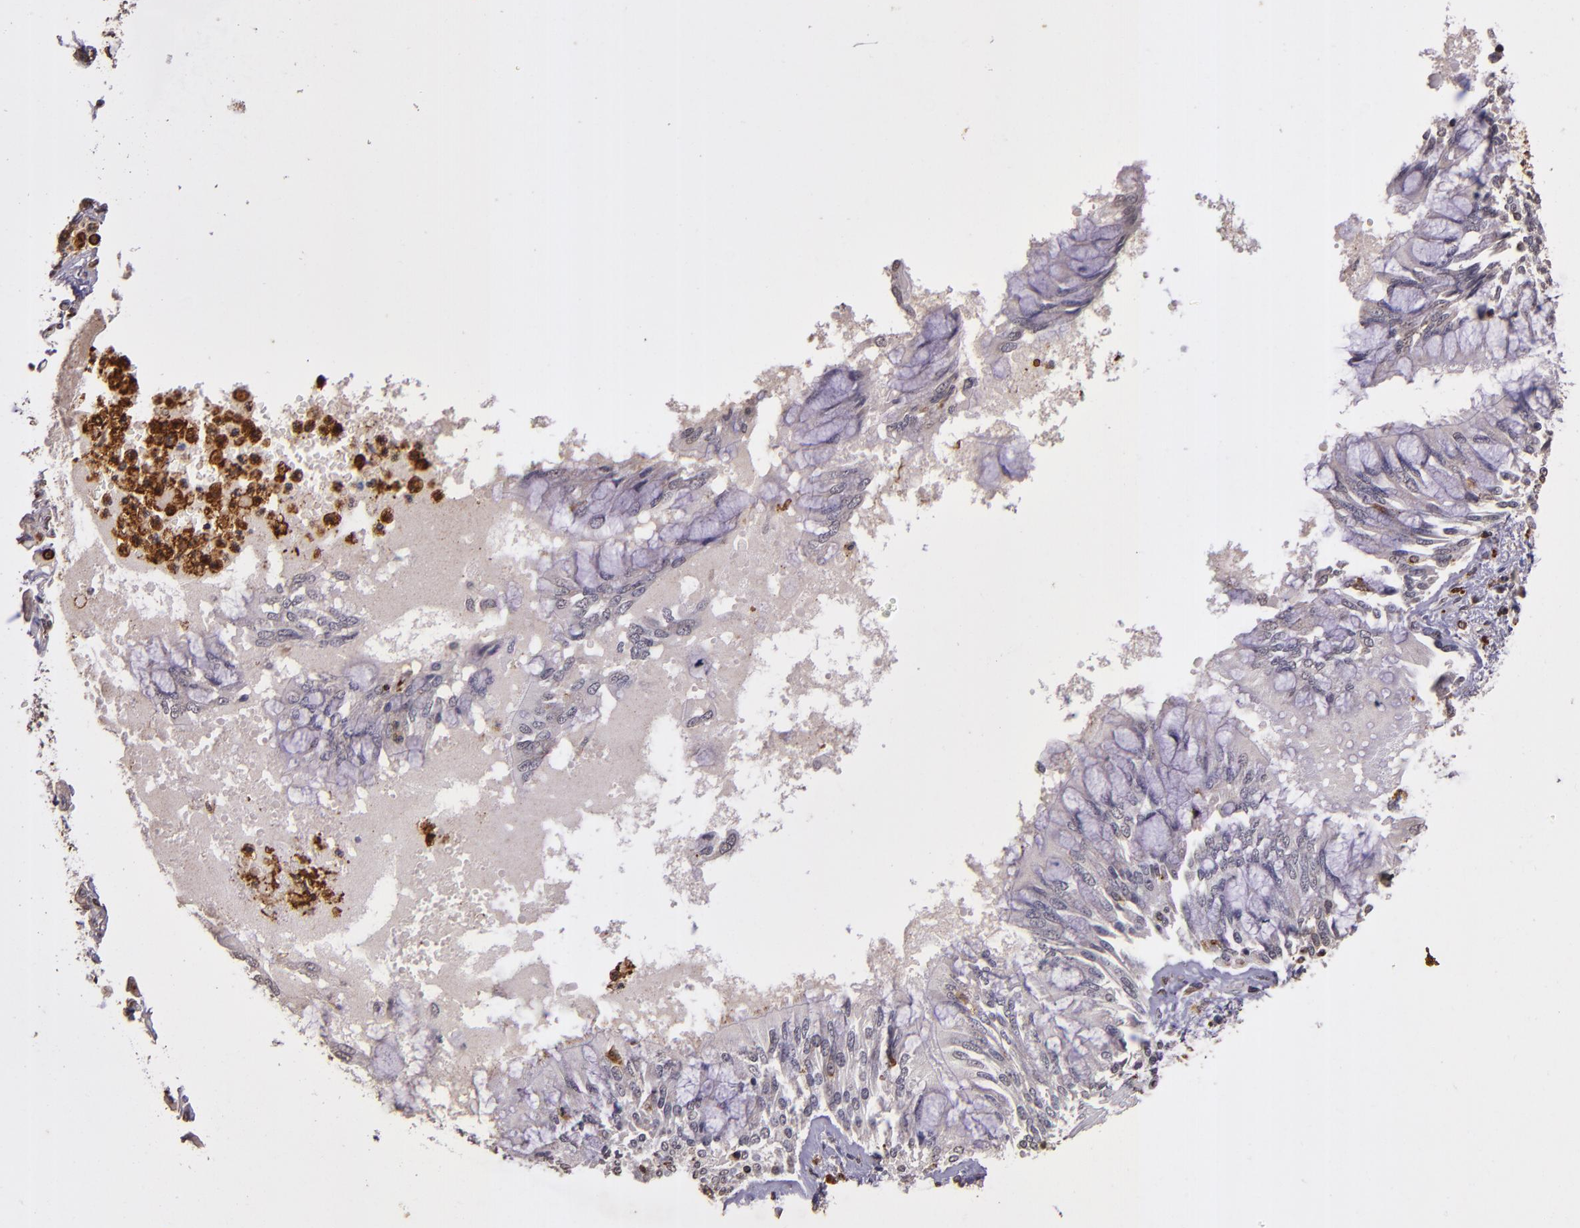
{"staining": {"intensity": "negative", "quantity": "none", "location": "none"}, "tissue": "bronchus", "cell_type": "Respiratory epithelial cells", "image_type": "normal", "snomed": [{"axis": "morphology", "description": "Normal tissue, NOS"}, {"axis": "topography", "description": "Cartilage tissue"}, {"axis": "topography", "description": "Bronchus"}, {"axis": "topography", "description": "Lung"}, {"axis": "topography", "description": "Peripheral nerve tissue"}], "caption": "This is an immunohistochemistry (IHC) histopathology image of unremarkable bronchus. There is no expression in respiratory epithelial cells.", "gene": "SLC2A3", "patient": {"sex": "female", "age": 49}}